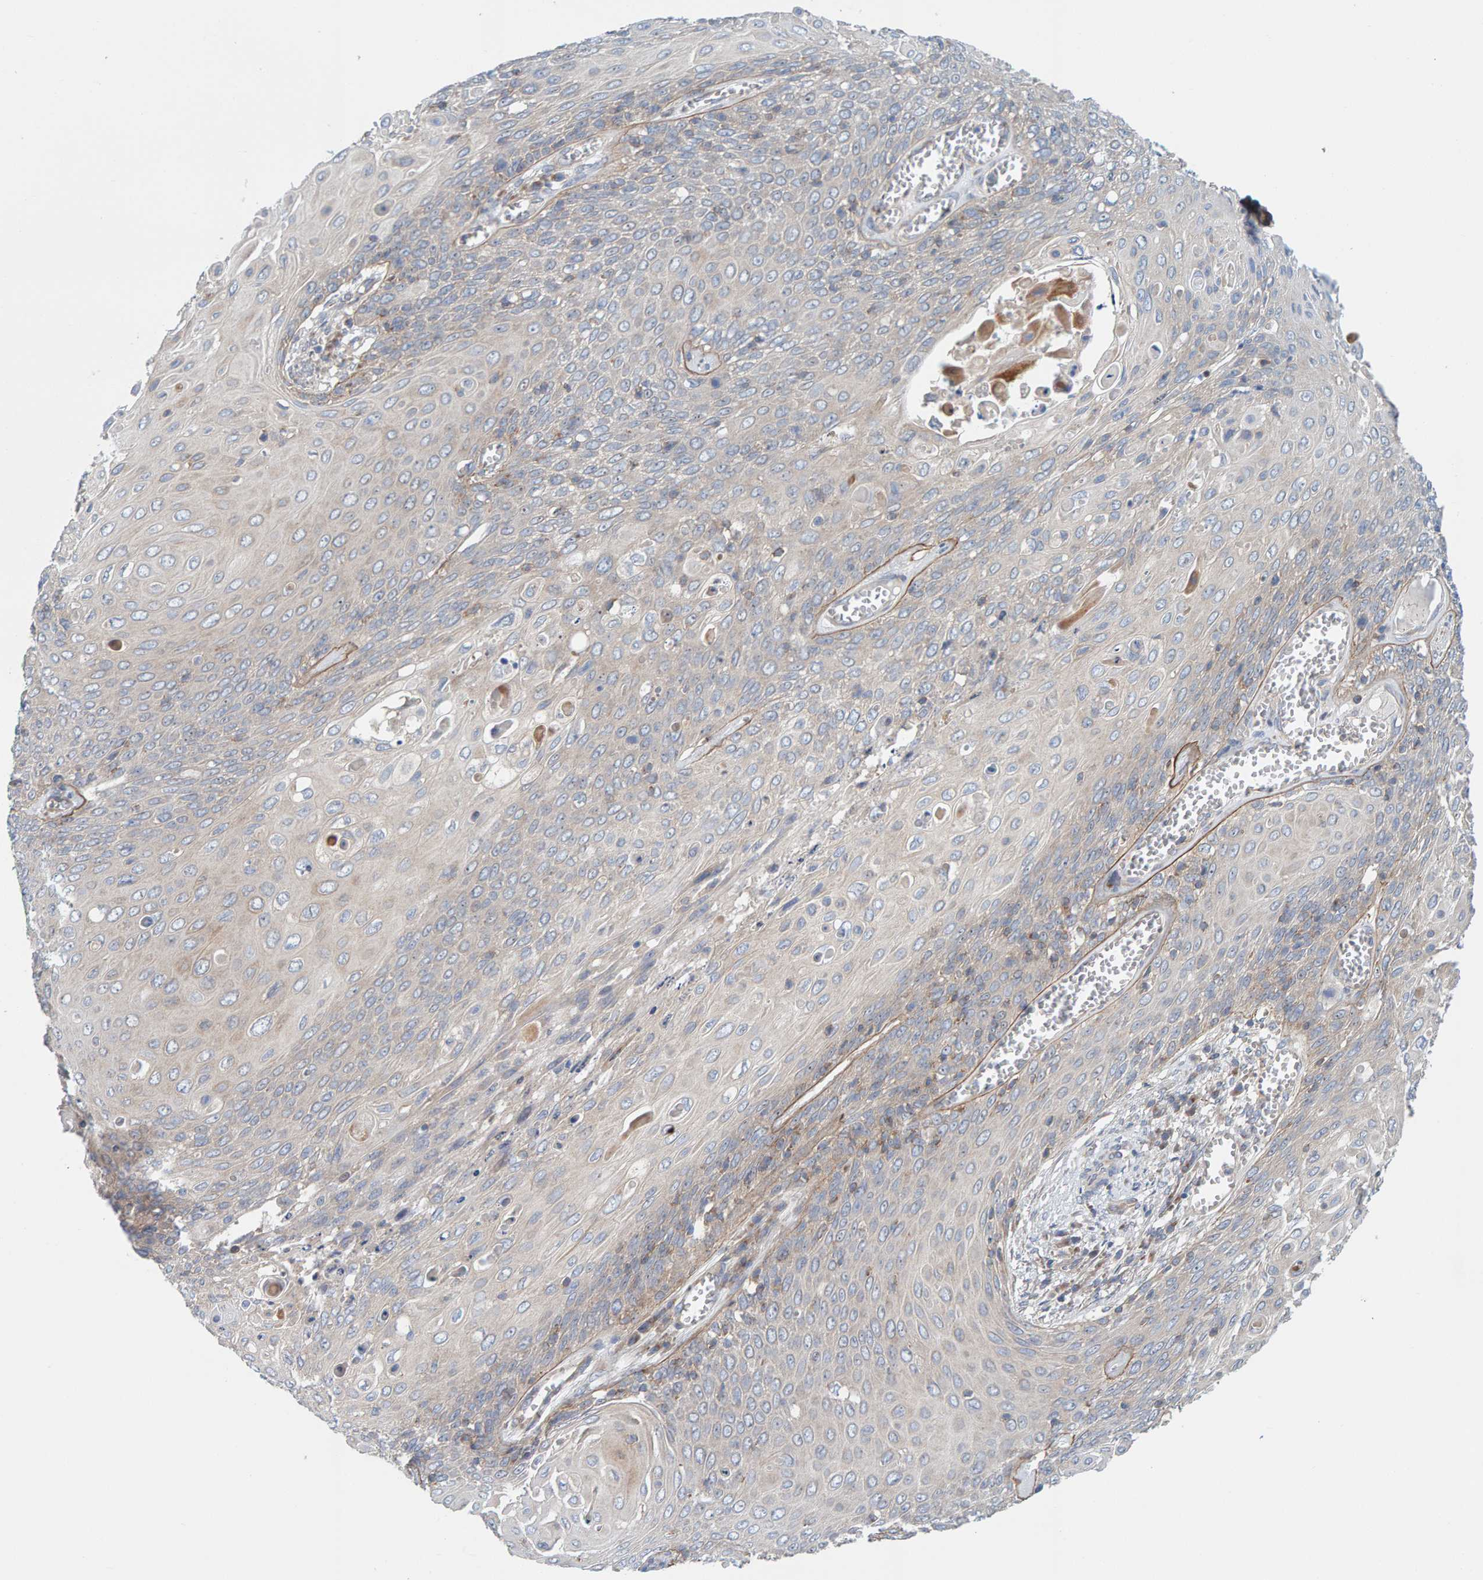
{"staining": {"intensity": "moderate", "quantity": "<25%", "location": "cytoplasmic/membranous"}, "tissue": "cervical cancer", "cell_type": "Tumor cells", "image_type": "cancer", "snomed": [{"axis": "morphology", "description": "Squamous cell carcinoma, NOS"}, {"axis": "topography", "description": "Cervix"}], "caption": "Protein expression by immunohistochemistry (IHC) exhibits moderate cytoplasmic/membranous expression in about <25% of tumor cells in cervical cancer.", "gene": "CCM2", "patient": {"sex": "female", "age": 39}}